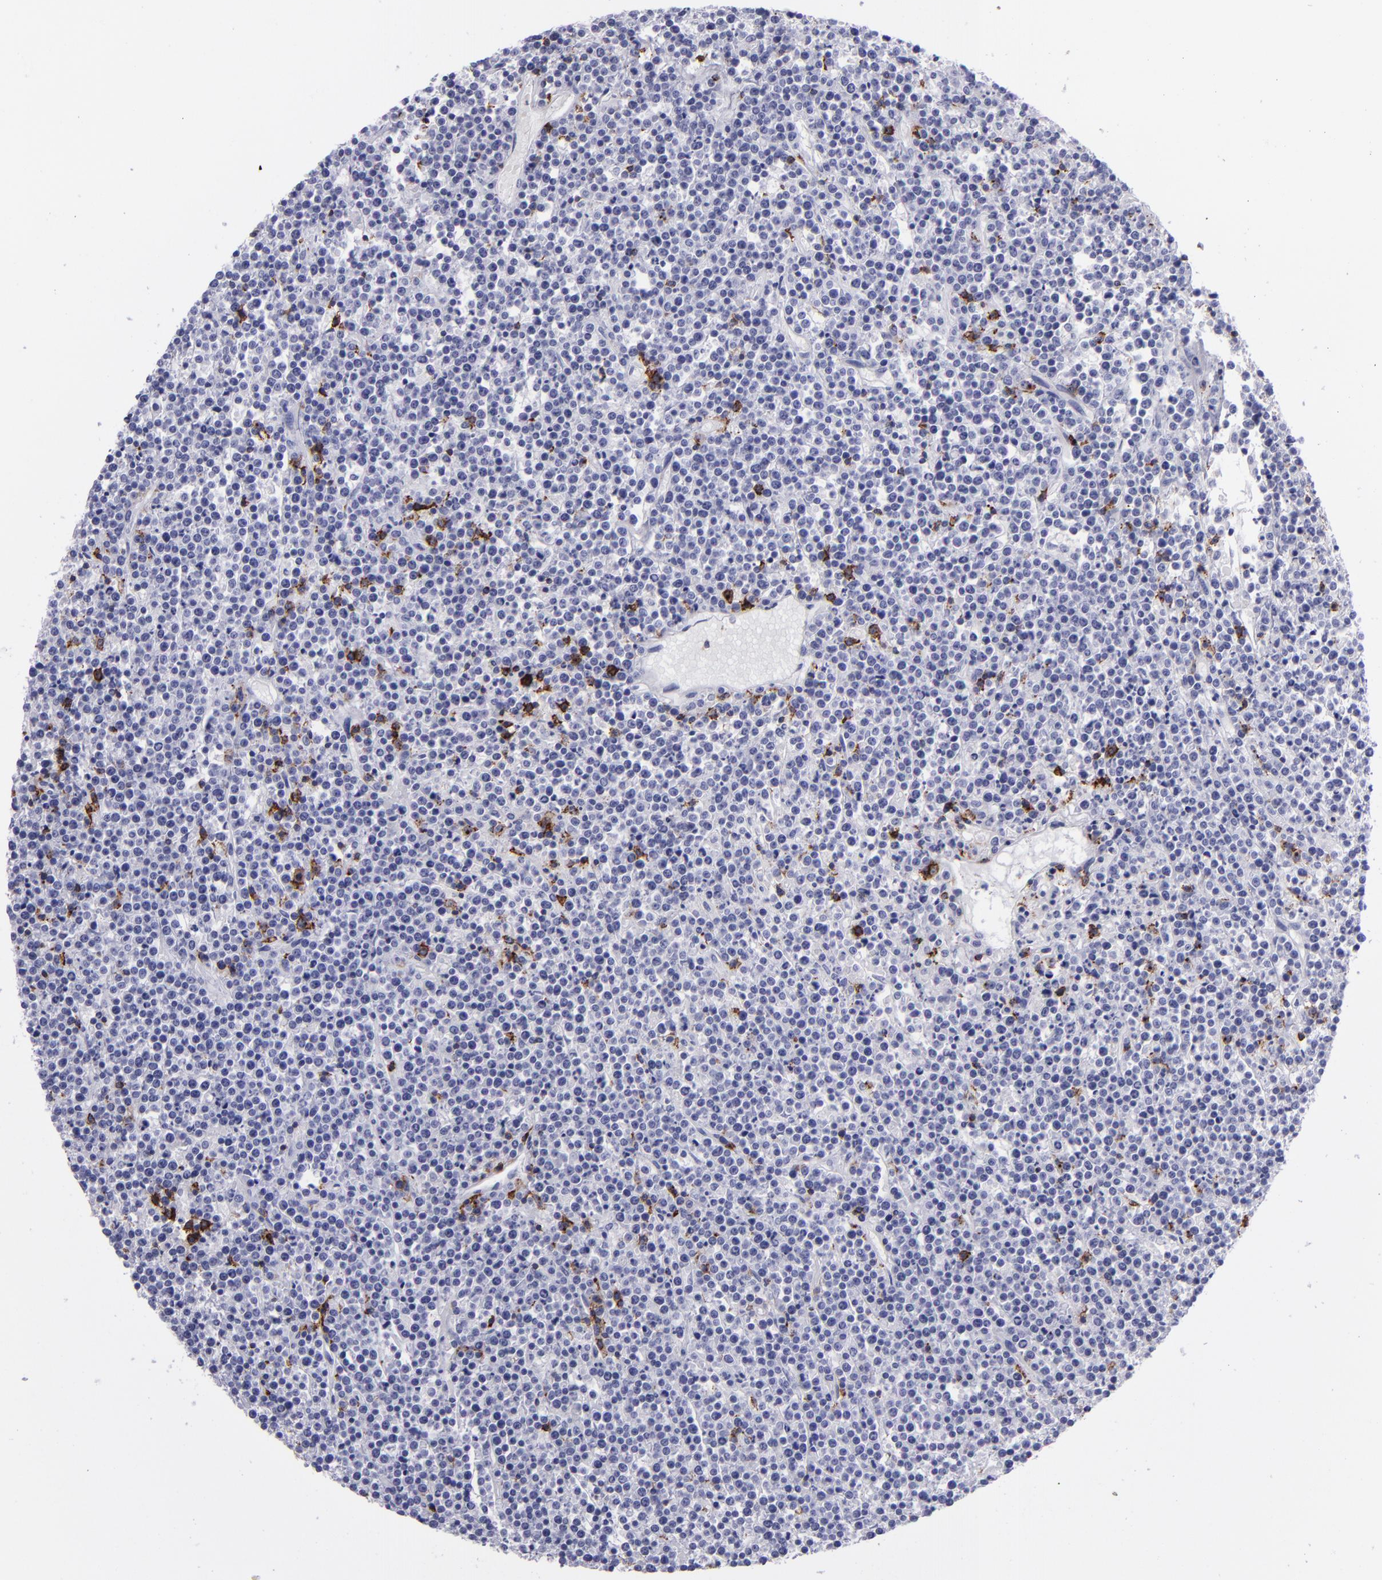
{"staining": {"intensity": "negative", "quantity": "none", "location": "none"}, "tissue": "lymphoma", "cell_type": "Tumor cells", "image_type": "cancer", "snomed": [{"axis": "morphology", "description": "Malignant lymphoma, non-Hodgkin's type, High grade"}, {"axis": "topography", "description": "Ovary"}], "caption": "DAB (3,3'-diaminobenzidine) immunohistochemical staining of lymphoma displays no significant positivity in tumor cells.", "gene": "CD2", "patient": {"sex": "female", "age": 56}}